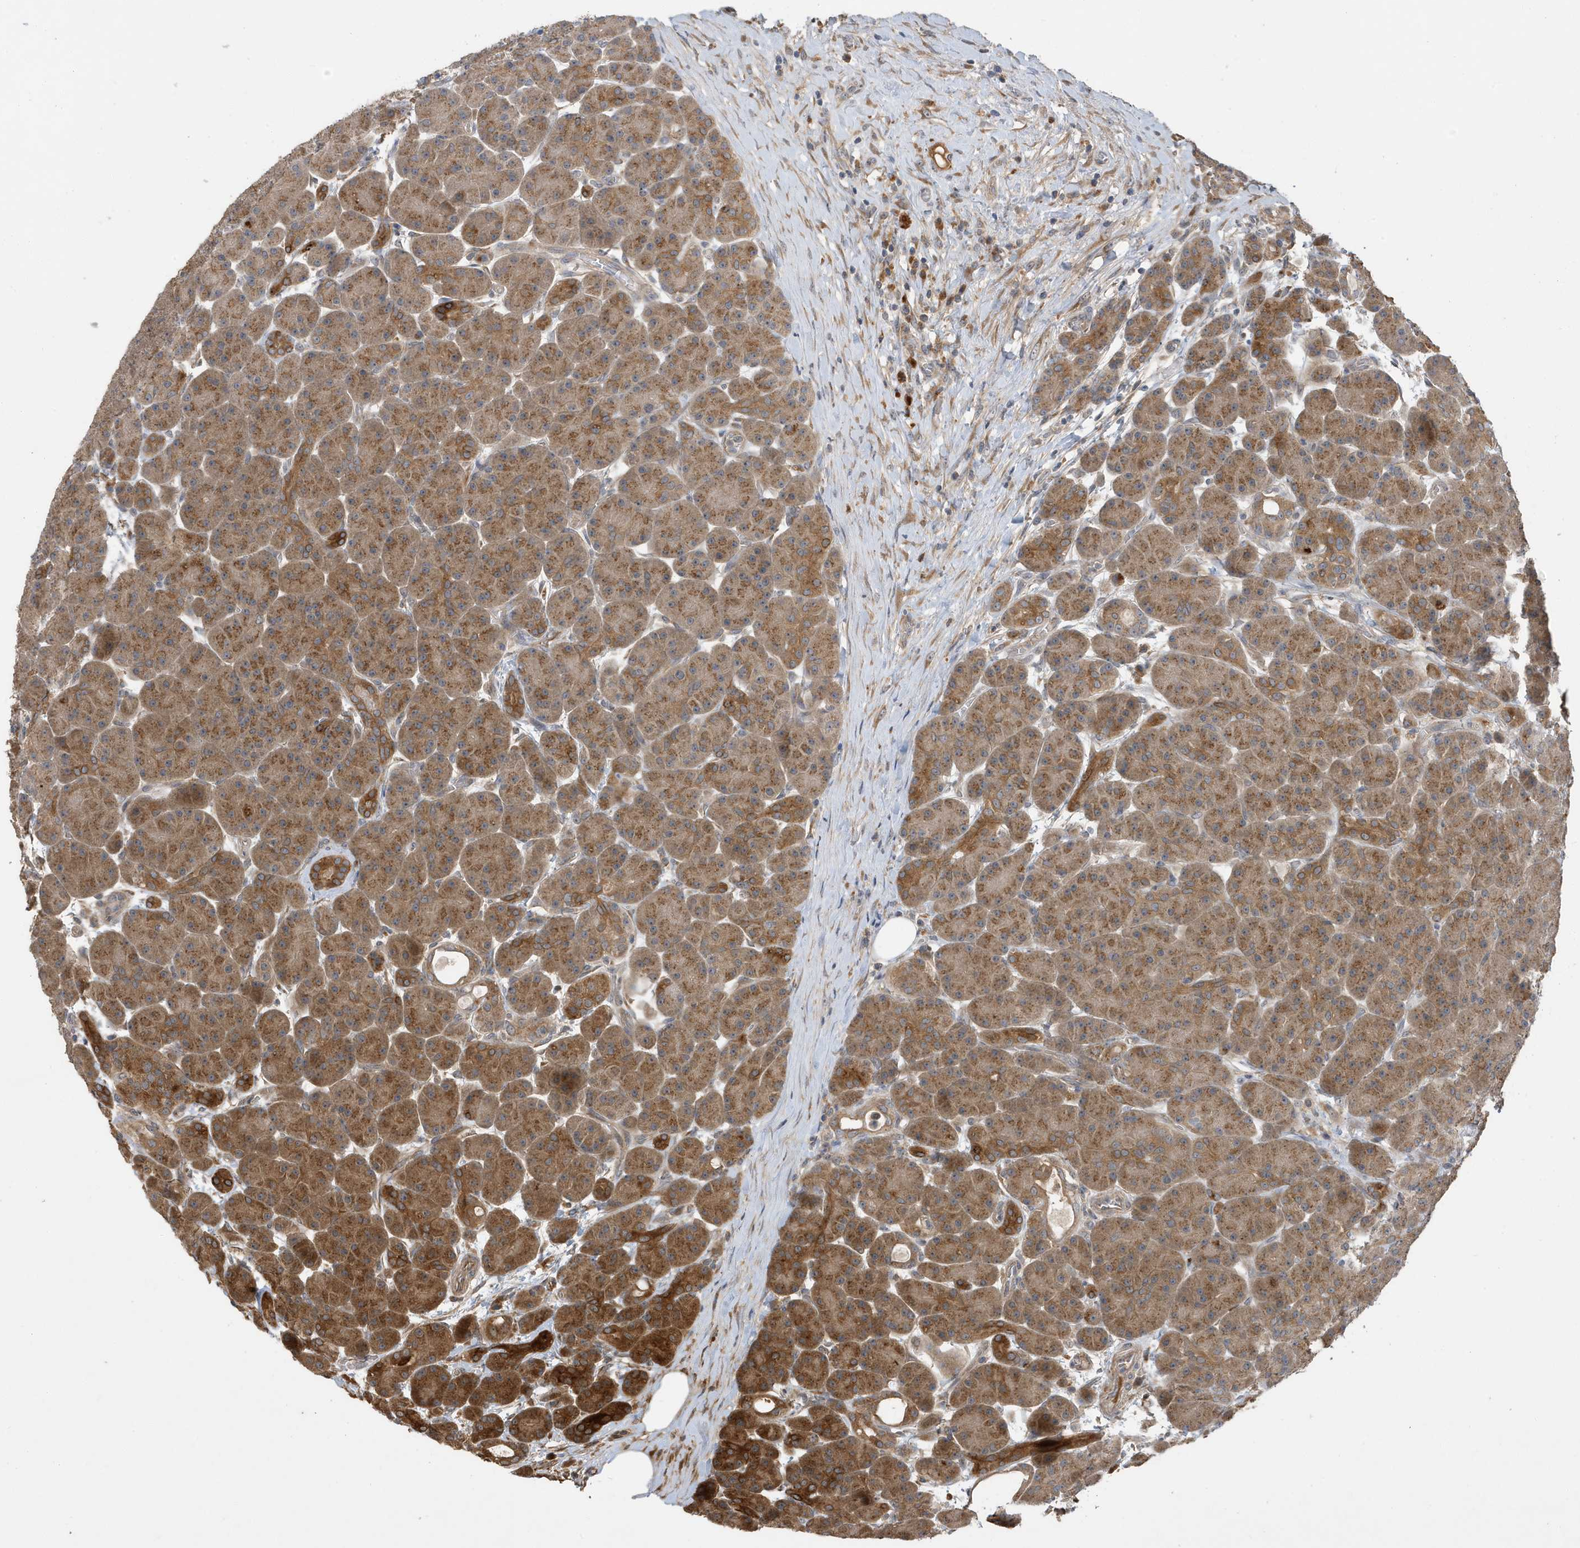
{"staining": {"intensity": "moderate", "quantity": ">75%", "location": "cytoplasmic/membranous"}, "tissue": "pancreas", "cell_type": "Exocrine glandular cells", "image_type": "normal", "snomed": [{"axis": "morphology", "description": "Normal tissue, NOS"}, {"axis": "topography", "description": "Pancreas"}], "caption": "Immunohistochemical staining of unremarkable human pancreas displays medium levels of moderate cytoplasmic/membranous expression in about >75% of exocrine glandular cells. (Brightfield microscopy of DAB IHC at high magnification).", "gene": "LAPTM4A", "patient": {"sex": "male", "age": 63}}